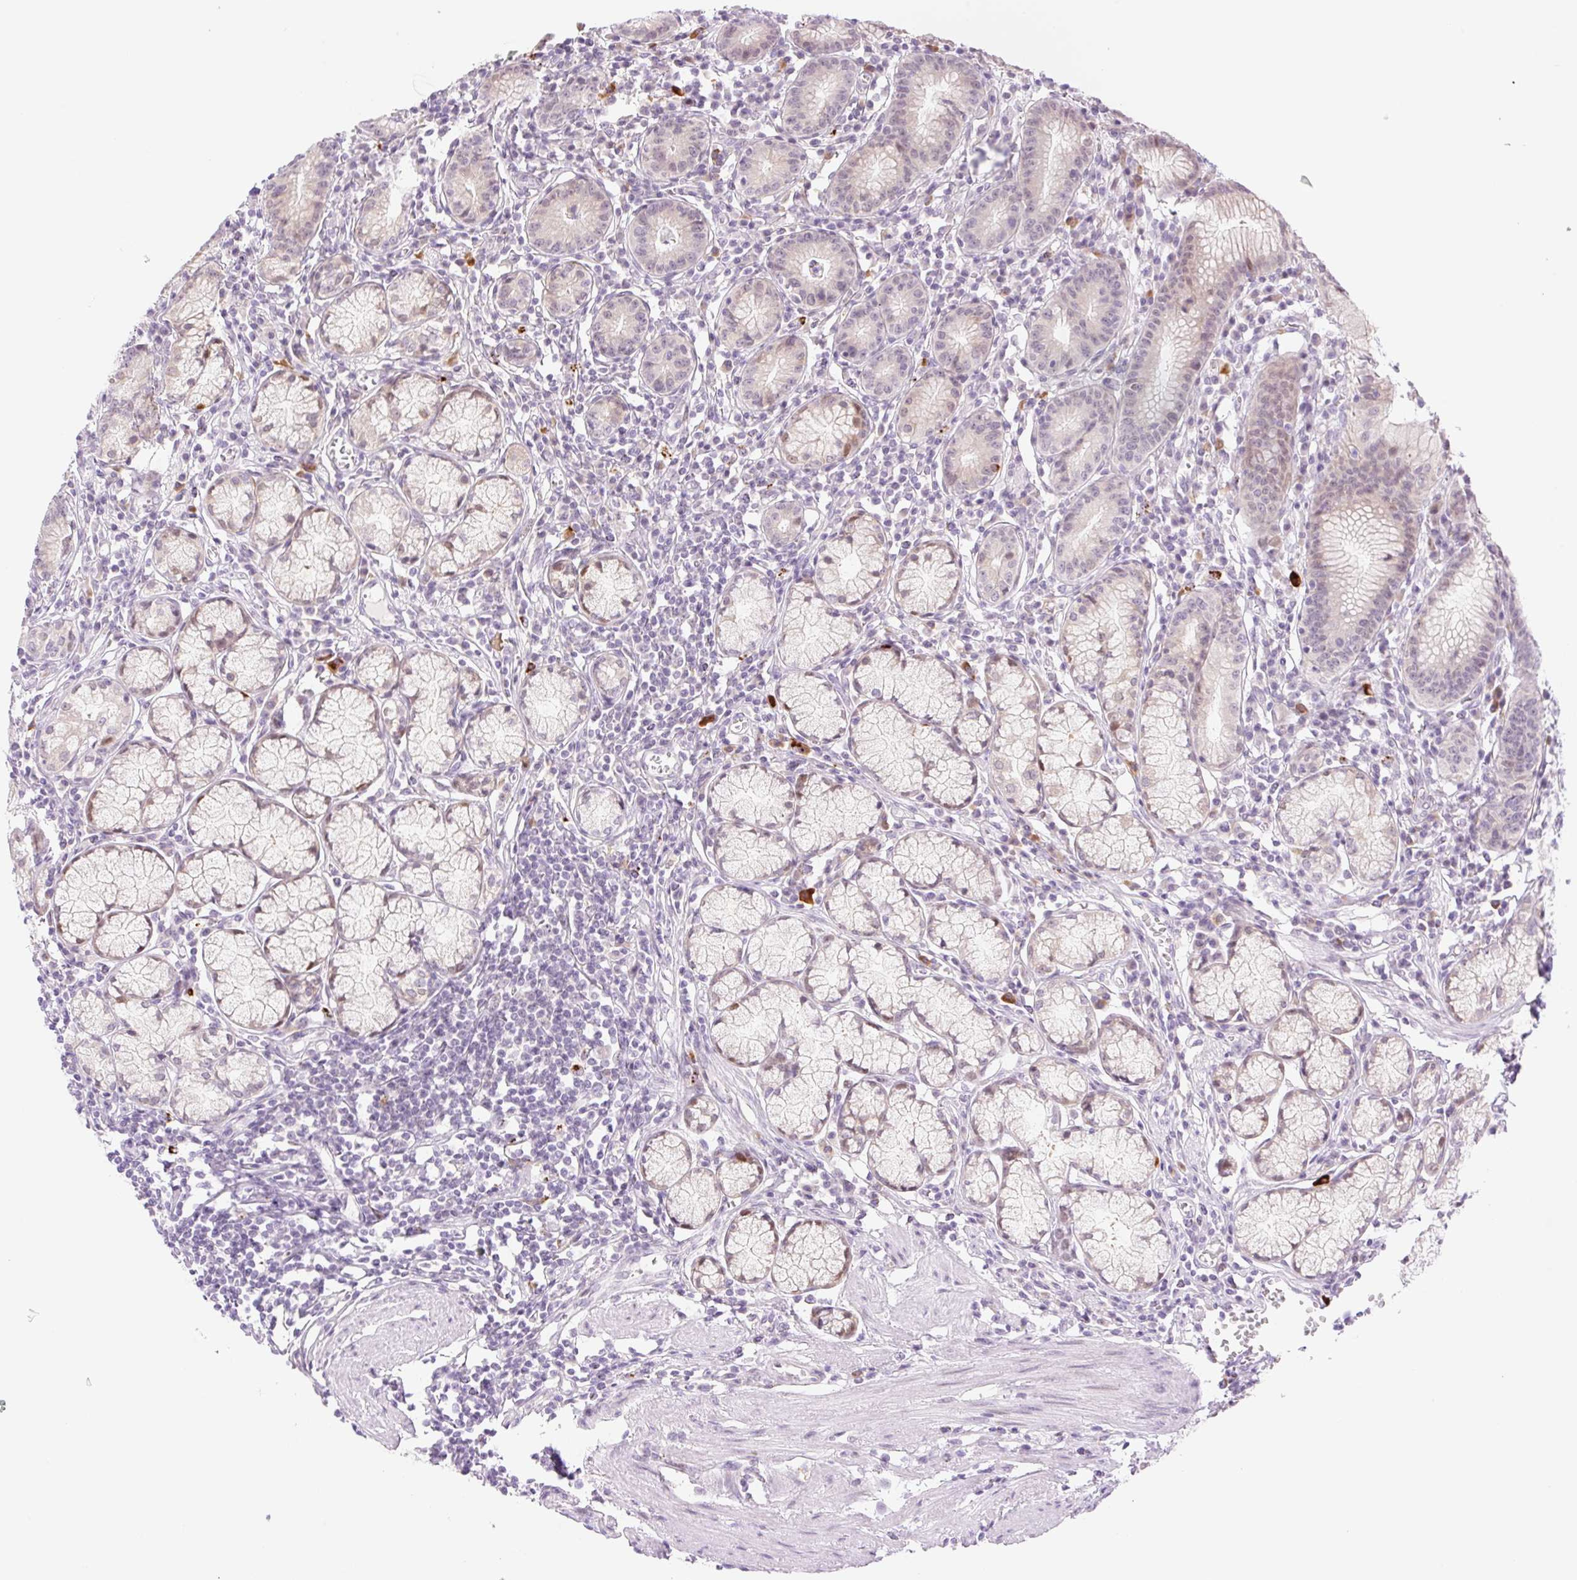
{"staining": {"intensity": "weak", "quantity": "25%-75%", "location": "nuclear"}, "tissue": "stomach", "cell_type": "Glandular cells", "image_type": "normal", "snomed": [{"axis": "morphology", "description": "Normal tissue, NOS"}, {"axis": "topography", "description": "Stomach"}], "caption": "Stomach stained with immunohistochemistry (IHC) reveals weak nuclear expression in about 25%-75% of glandular cells. The protein is shown in brown color, while the nuclei are stained blue.", "gene": "SPRYD4", "patient": {"sex": "male", "age": 55}}